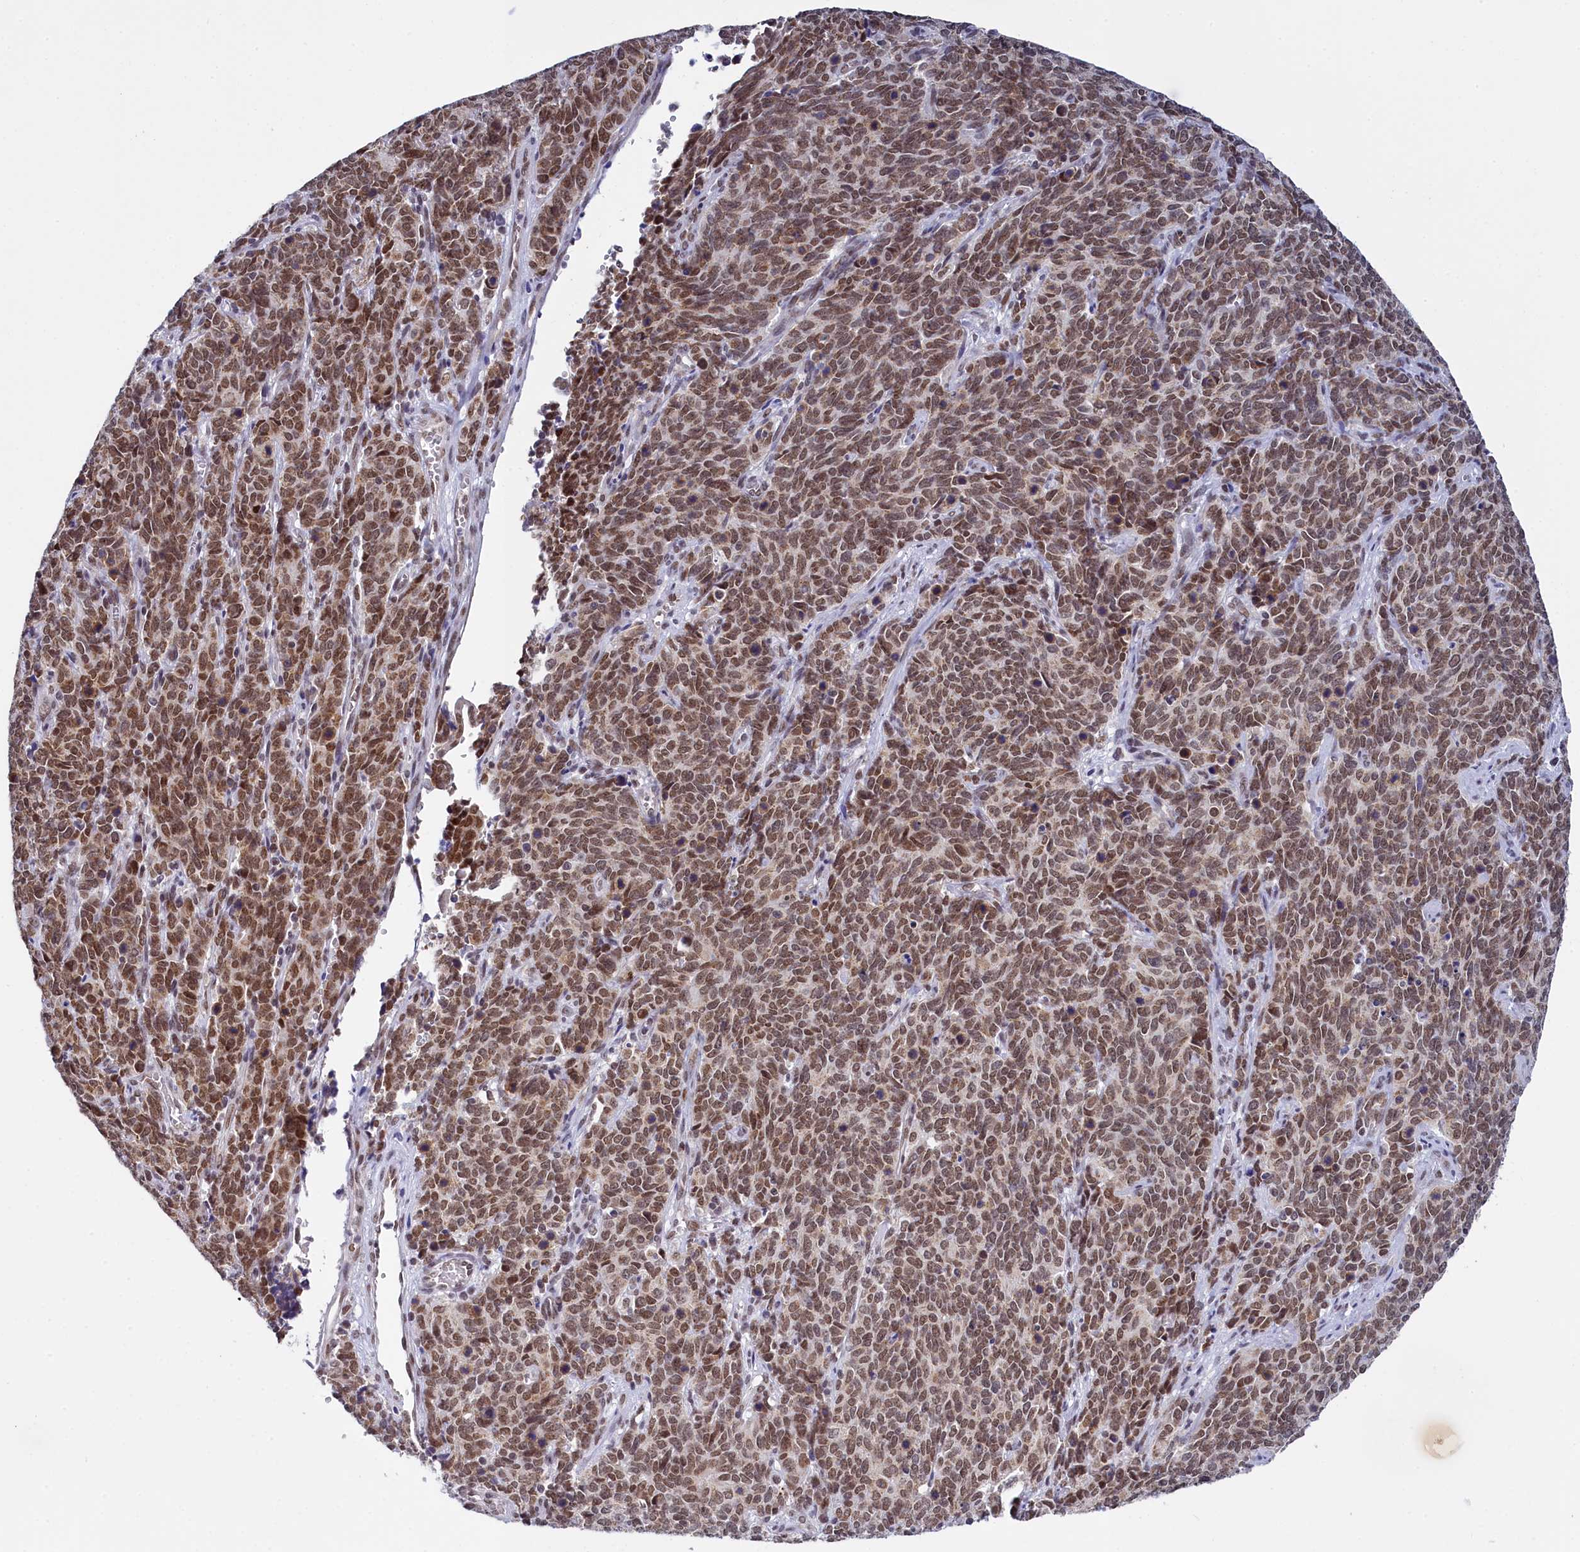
{"staining": {"intensity": "moderate", "quantity": ">75%", "location": "nuclear"}, "tissue": "cervical cancer", "cell_type": "Tumor cells", "image_type": "cancer", "snomed": [{"axis": "morphology", "description": "Squamous cell carcinoma, NOS"}, {"axis": "topography", "description": "Cervix"}], "caption": "A brown stain highlights moderate nuclear staining of a protein in cervical cancer (squamous cell carcinoma) tumor cells.", "gene": "PPHLN1", "patient": {"sex": "female", "age": 60}}